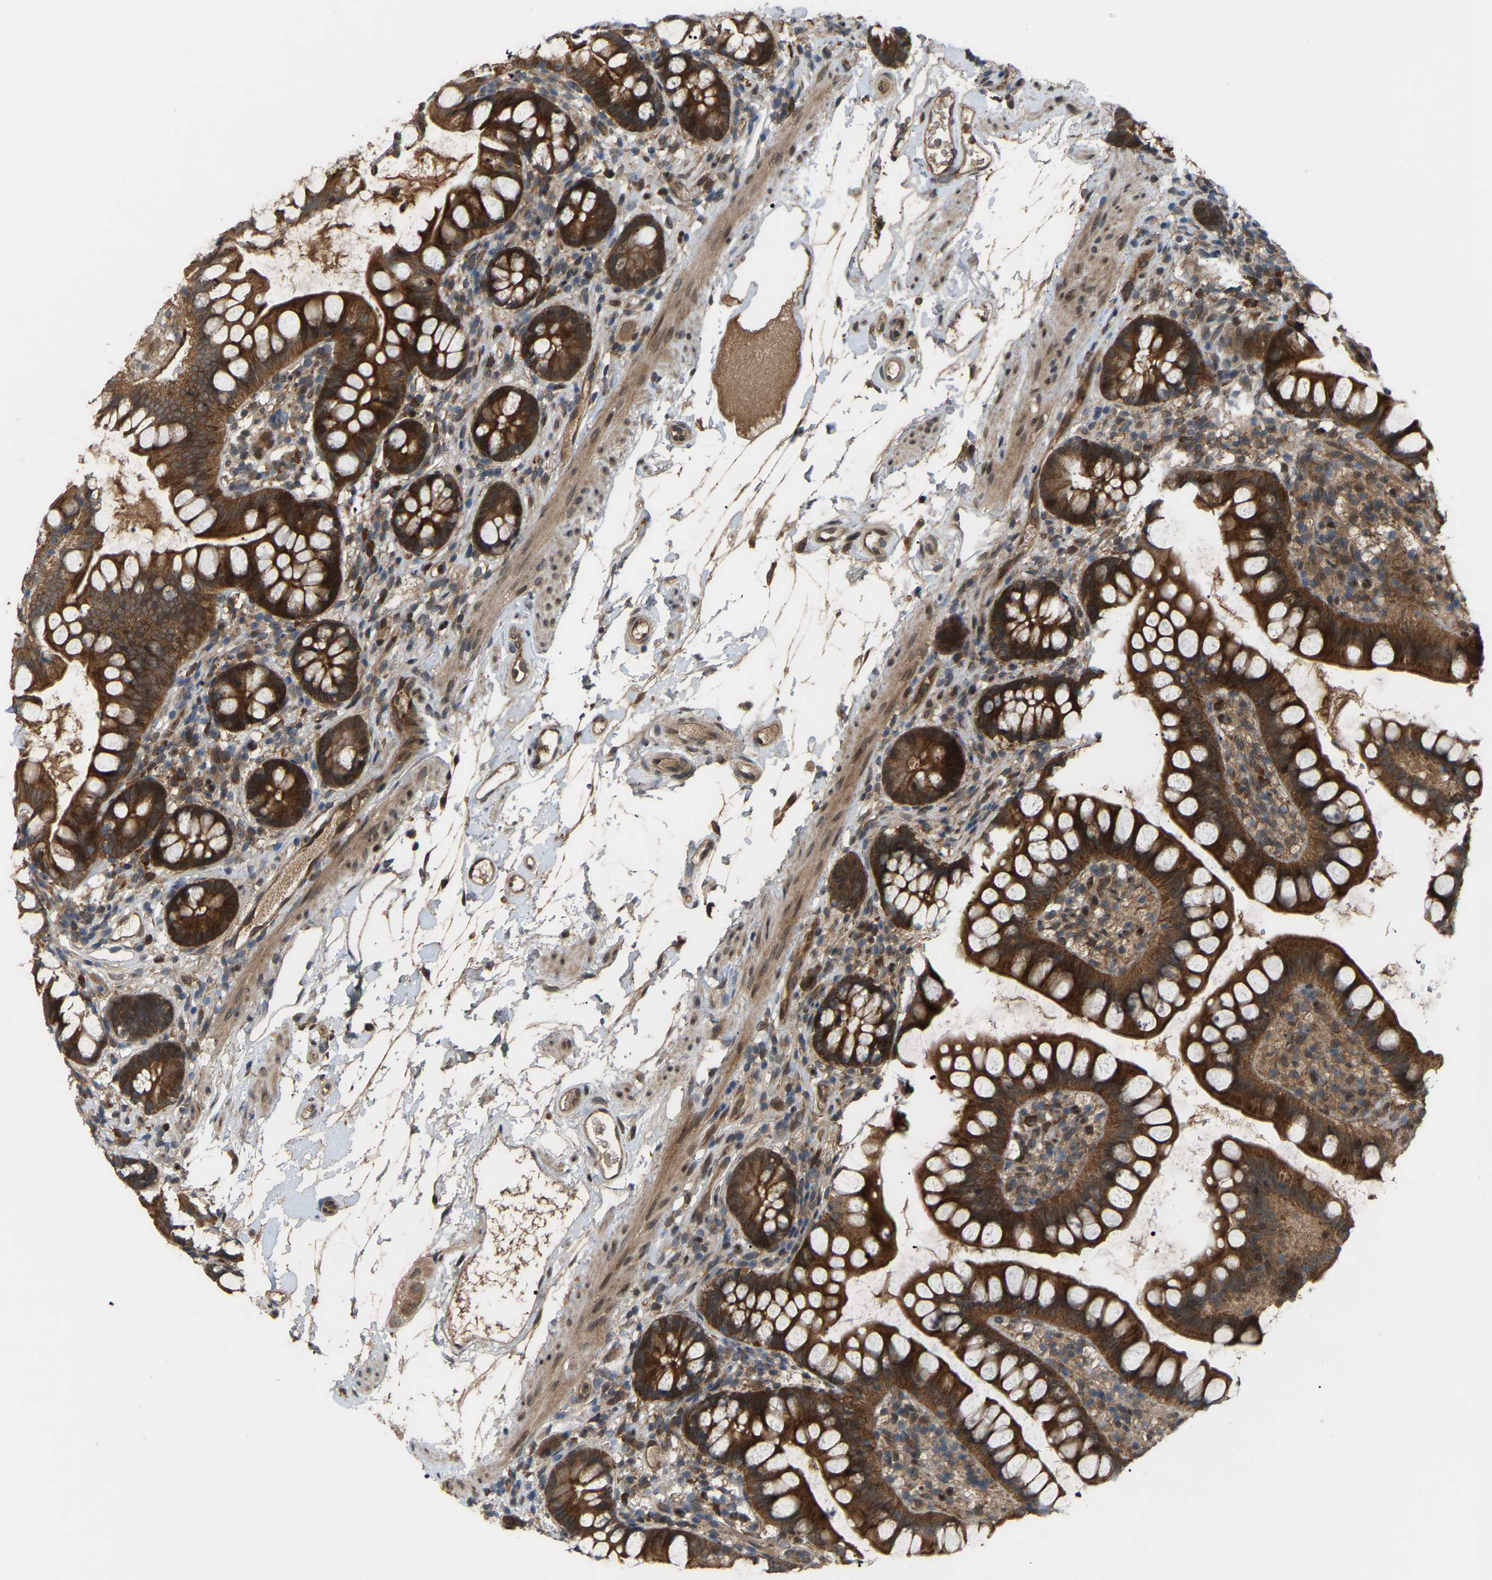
{"staining": {"intensity": "strong", "quantity": ">75%", "location": "cytoplasmic/membranous"}, "tissue": "small intestine", "cell_type": "Glandular cells", "image_type": "normal", "snomed": [{"axis": "morphology", "description": "Normal tissue, NOS"}, {"axis": "topography", "description": "Small intestine"}], "caption": "Protein staining of normal small intestine reveals strong cytoplasmic/membranous expression in approximately >75% of glandular cells.", "gene": "CROT", "patient": {"sex": "female", "age": 84}}